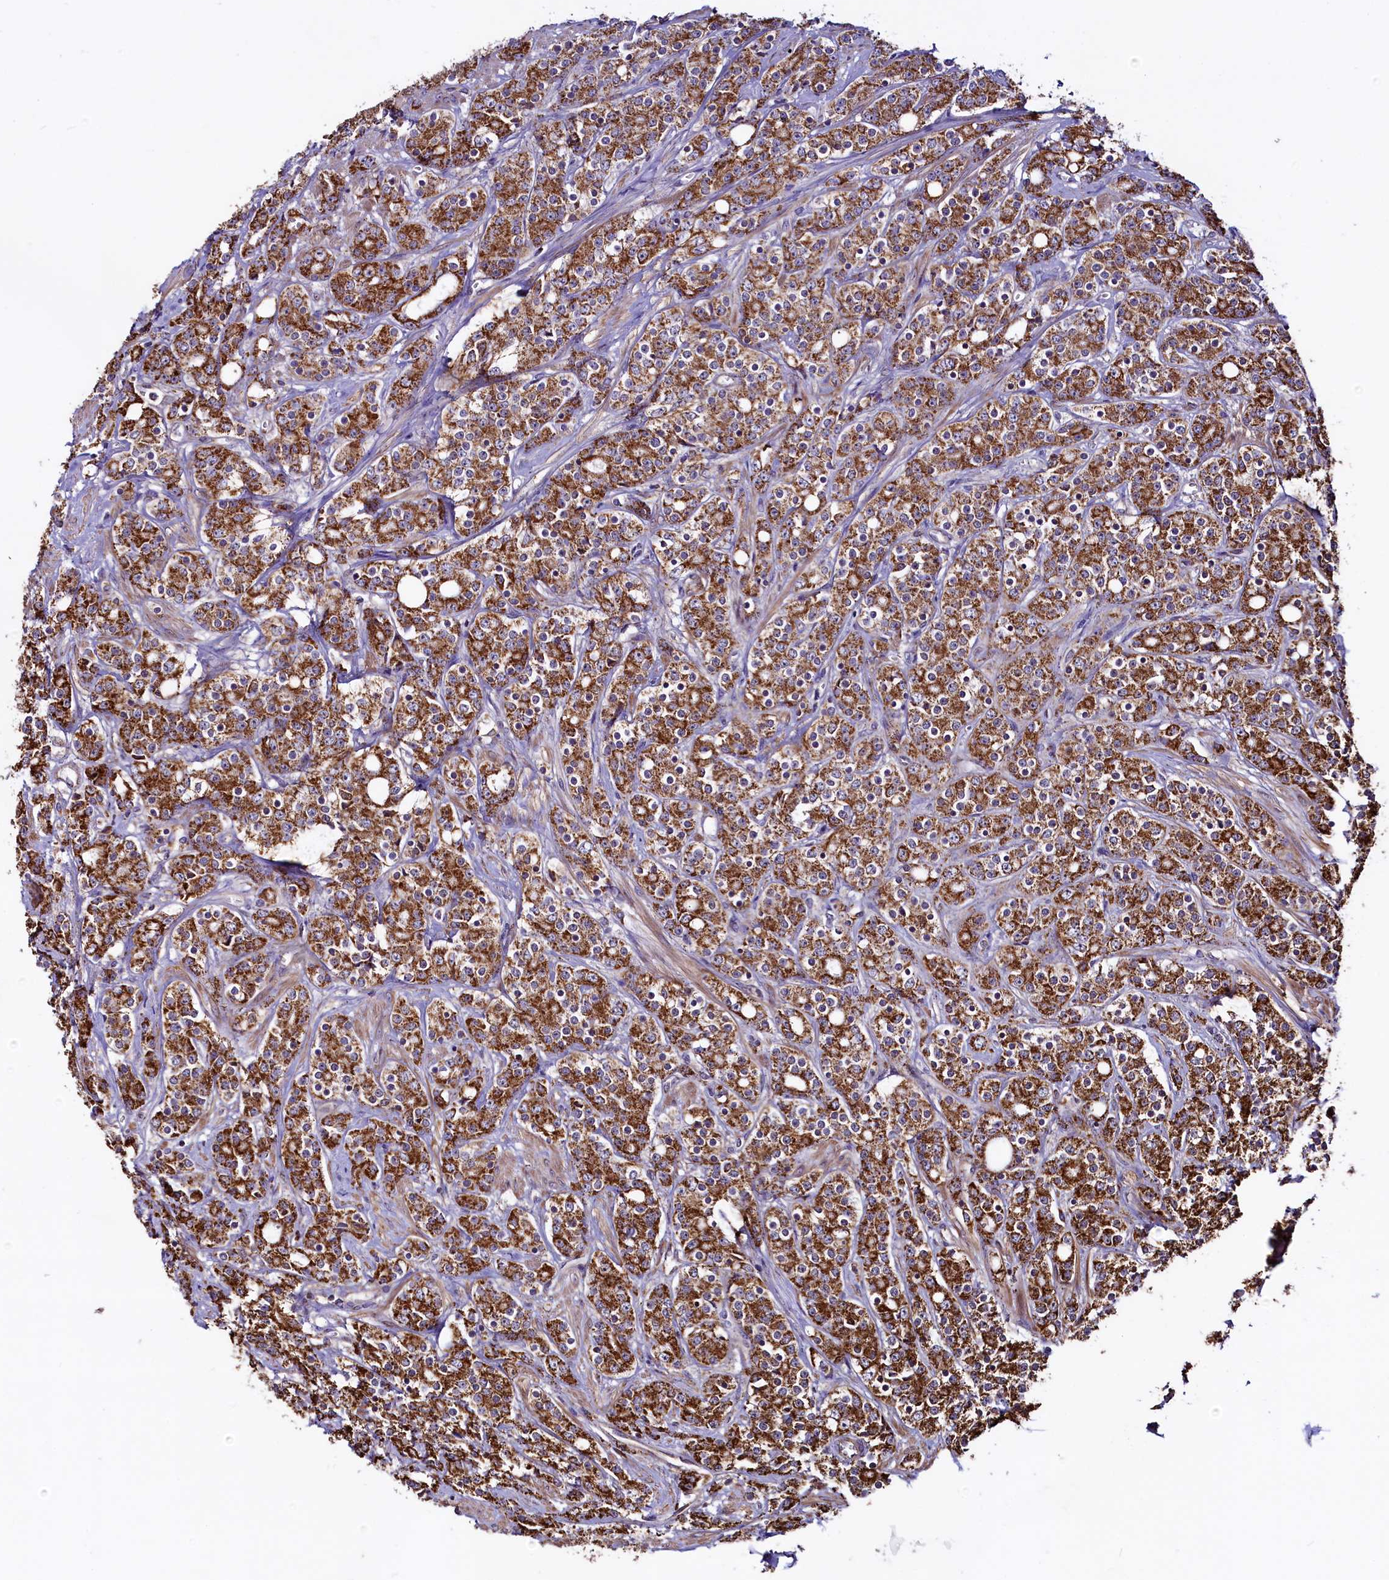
{"staining": {"intensity": "strong", "quantity": ">75%", "location": "cytoplasmic/membranous"}, "tissue": "prostate cancer", "cell_type": "Tumor cells", "image_type": "cancer", "snomed": [{"axis": "morphology", "description": "Adenocarcinoma, High grade"}, {"axis": "topography", "description": "Prostate"}], "caption": "Prostate high-grade adenocarcinoma was stained to show a protein in brown. There is high levels of strong cytoplasmic/membranous expression in about >75% of tumor cells.", "gene": "STARD5", "patient": {"sex": "male", "age": 62}}